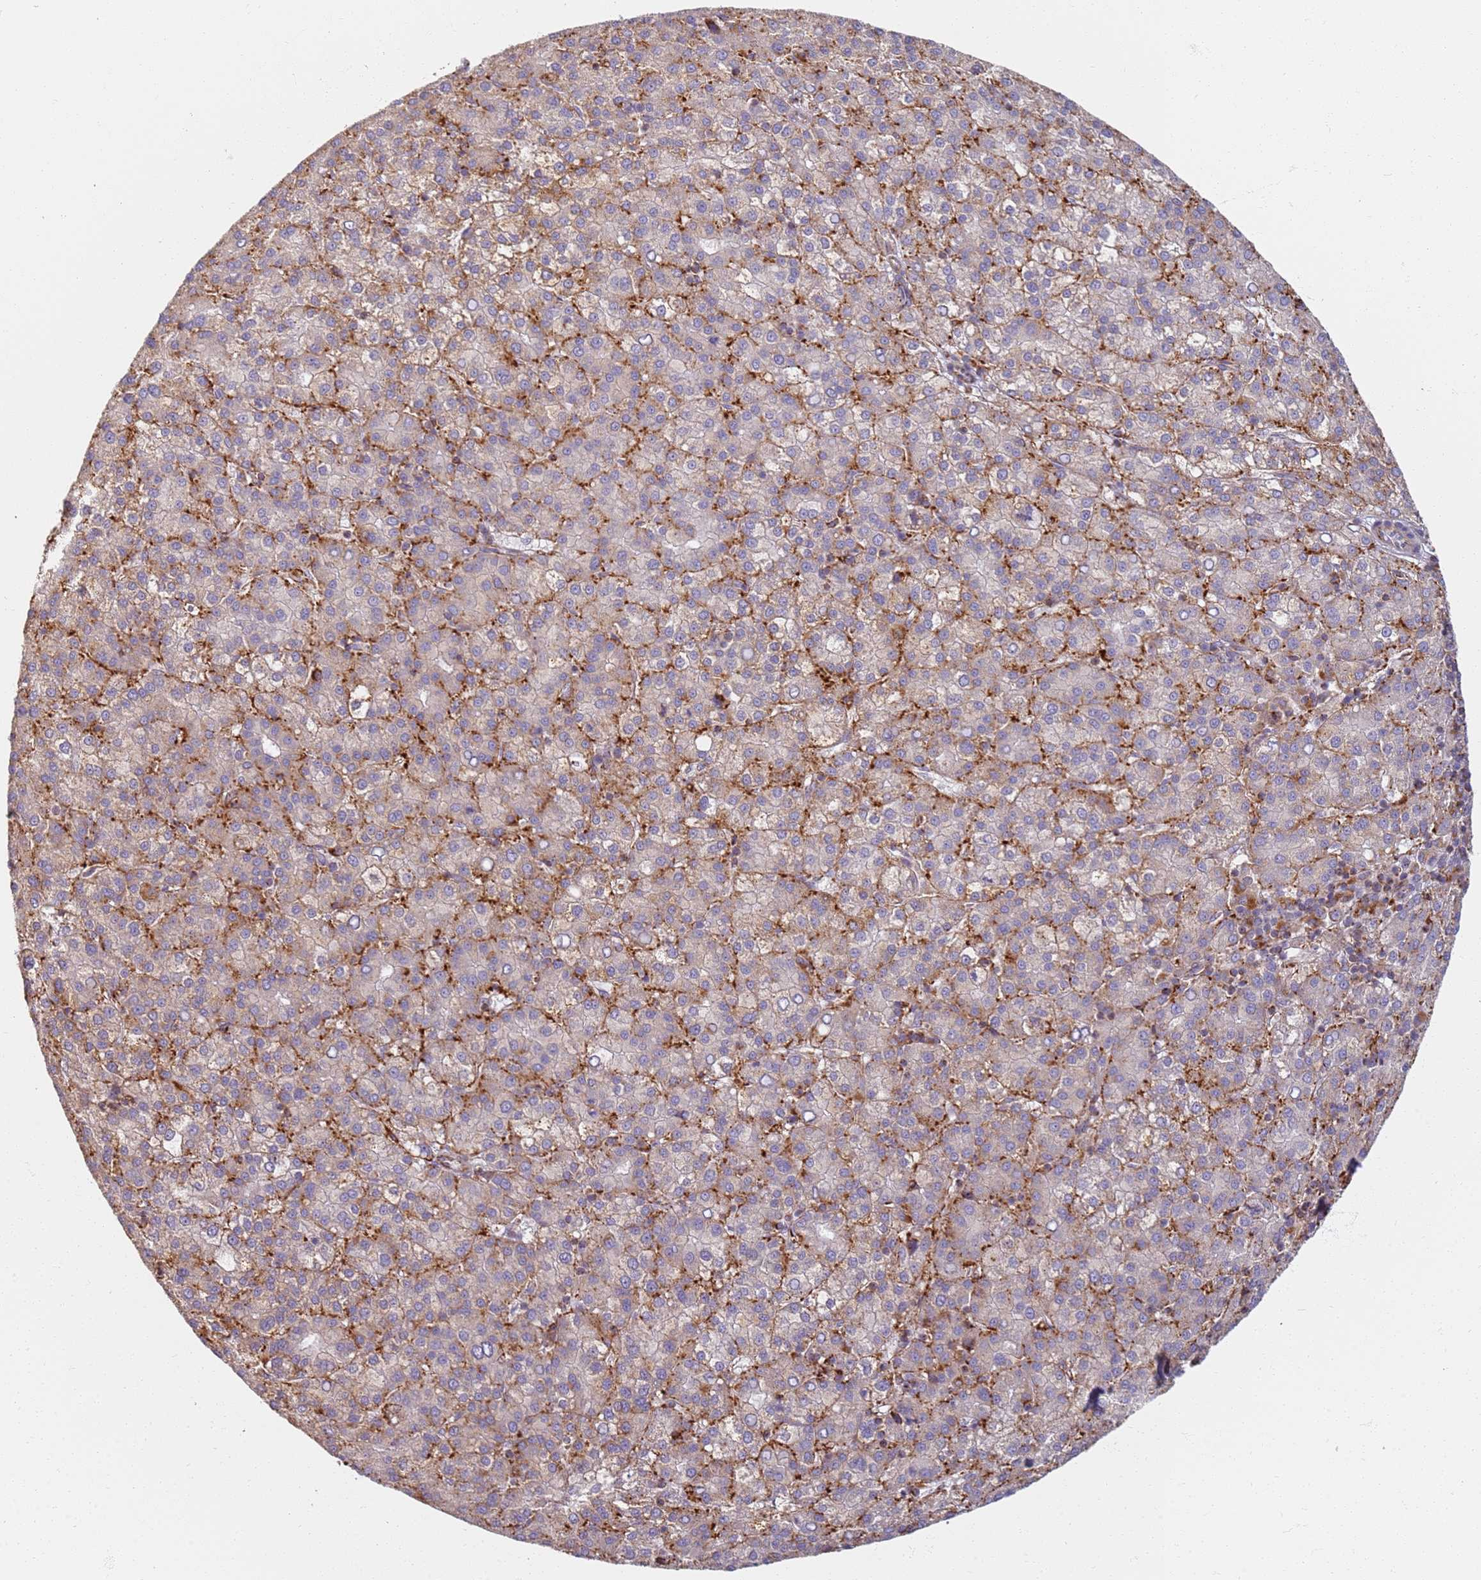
{"staining": {"intensity": "moderate", "quantity": "25%-75%", "location": "cytoplasmic/membranous"}, "tissue": "liver cancer", "cell_type": "Tumor cells", "image_type": "cancer", "snomed": [{"axis": "morphology", "description": "Carcinoma, Hepatocellular, NOS"}, {"axis": "topography", "description": "Liver"}], "caption": "Immunohistochemical staining of human hepatocellular carcinoma (liver) shows medium levels of moderate cytoplasmic/membranous protein expression in about 25%-75% of tumor cells.", "gene": "PROKR2", "patient": {"sex": "female", "age": 58}}